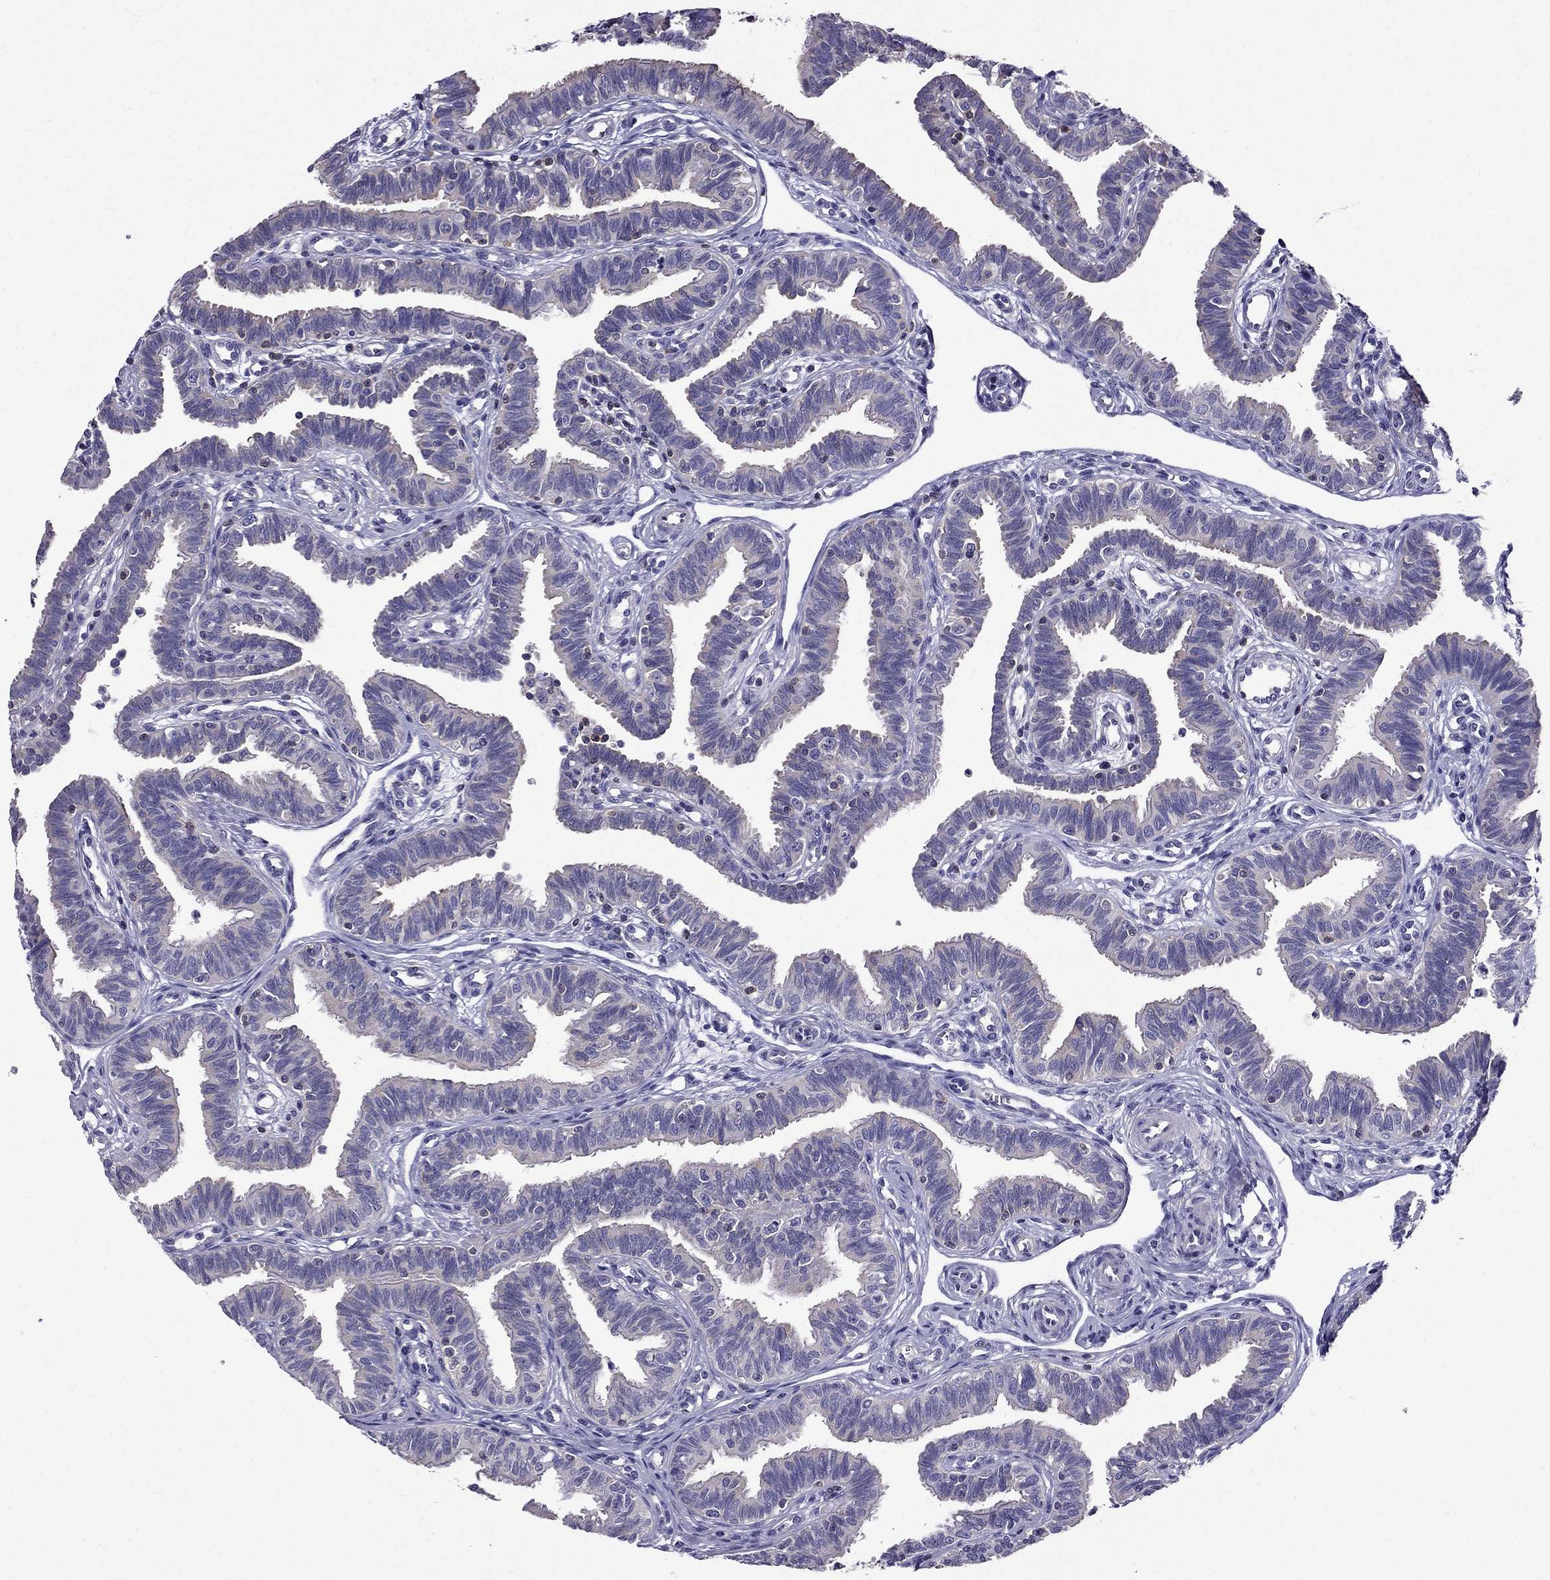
{"staining": {"intensity": "negative", "quantity": "none", "location": "none"}, "tissue": "fallopian tube", "cell_type": "Glandular cells", "image_type": "normal", "snomed": [{"axis": "morphology", "description": "Normal tissue, NOS"}, {"axis": "topography", "description": "Fallopian tube"}], "caption": "Immunohistochemistry histopathology image of benign fallopian tube: human fallopian tube stained with DAB (3,3'-diaminobenzidine) demonstrates no significant protein staining in glandular cells.", "gene": "AAK1", "patient": {"sex": "female", "age": 36}}